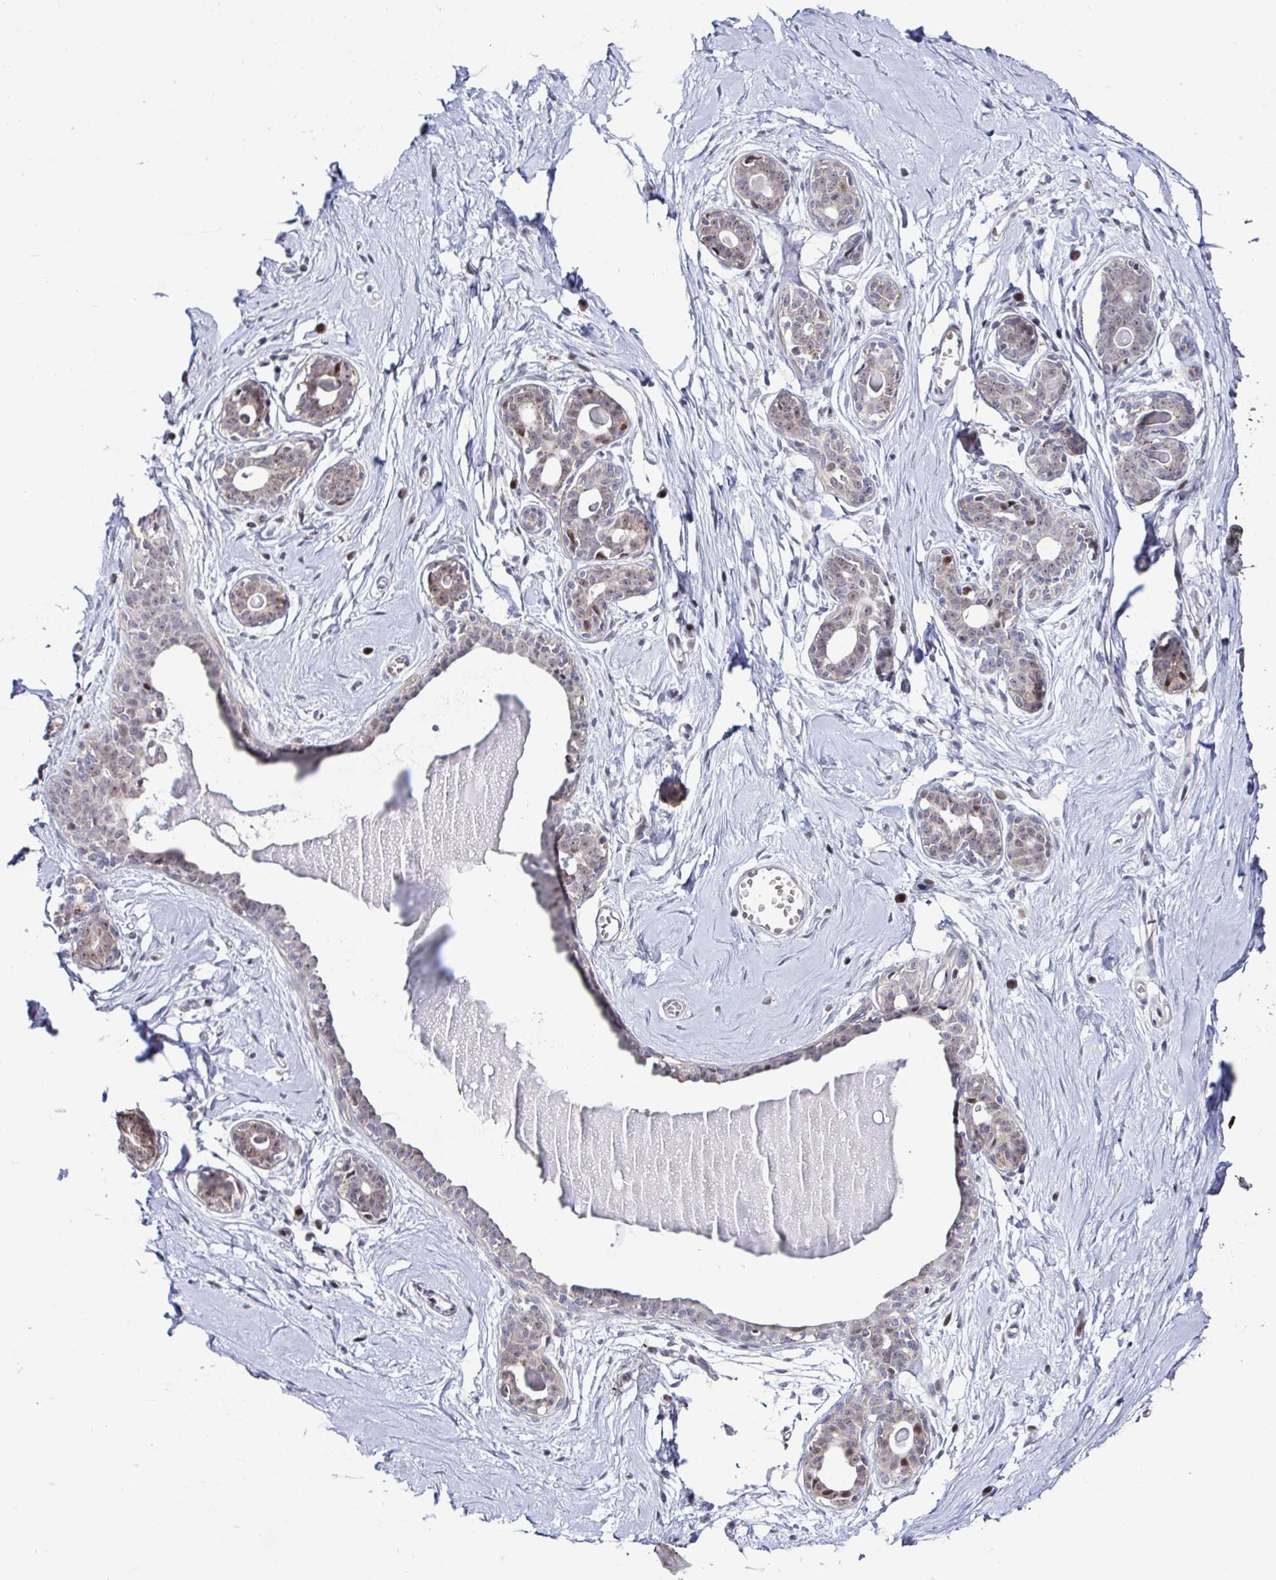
{"staining": {"intensity": "negative", "quantity": "none", "location": "none"}, "tissue": "breast", "cell_type": "Adipocytes", "image_type": "normal", "snomed": [{"axis": "morphology", "description": "Normal tissue, NOS"}, {"axis": "topography", "description": "Breast"}], "caption": "The photomicrograph shows no staining of adipocytes in normal breast.", "gene": "DZIP1", "patient": {"sex": "female", "age": 45}}